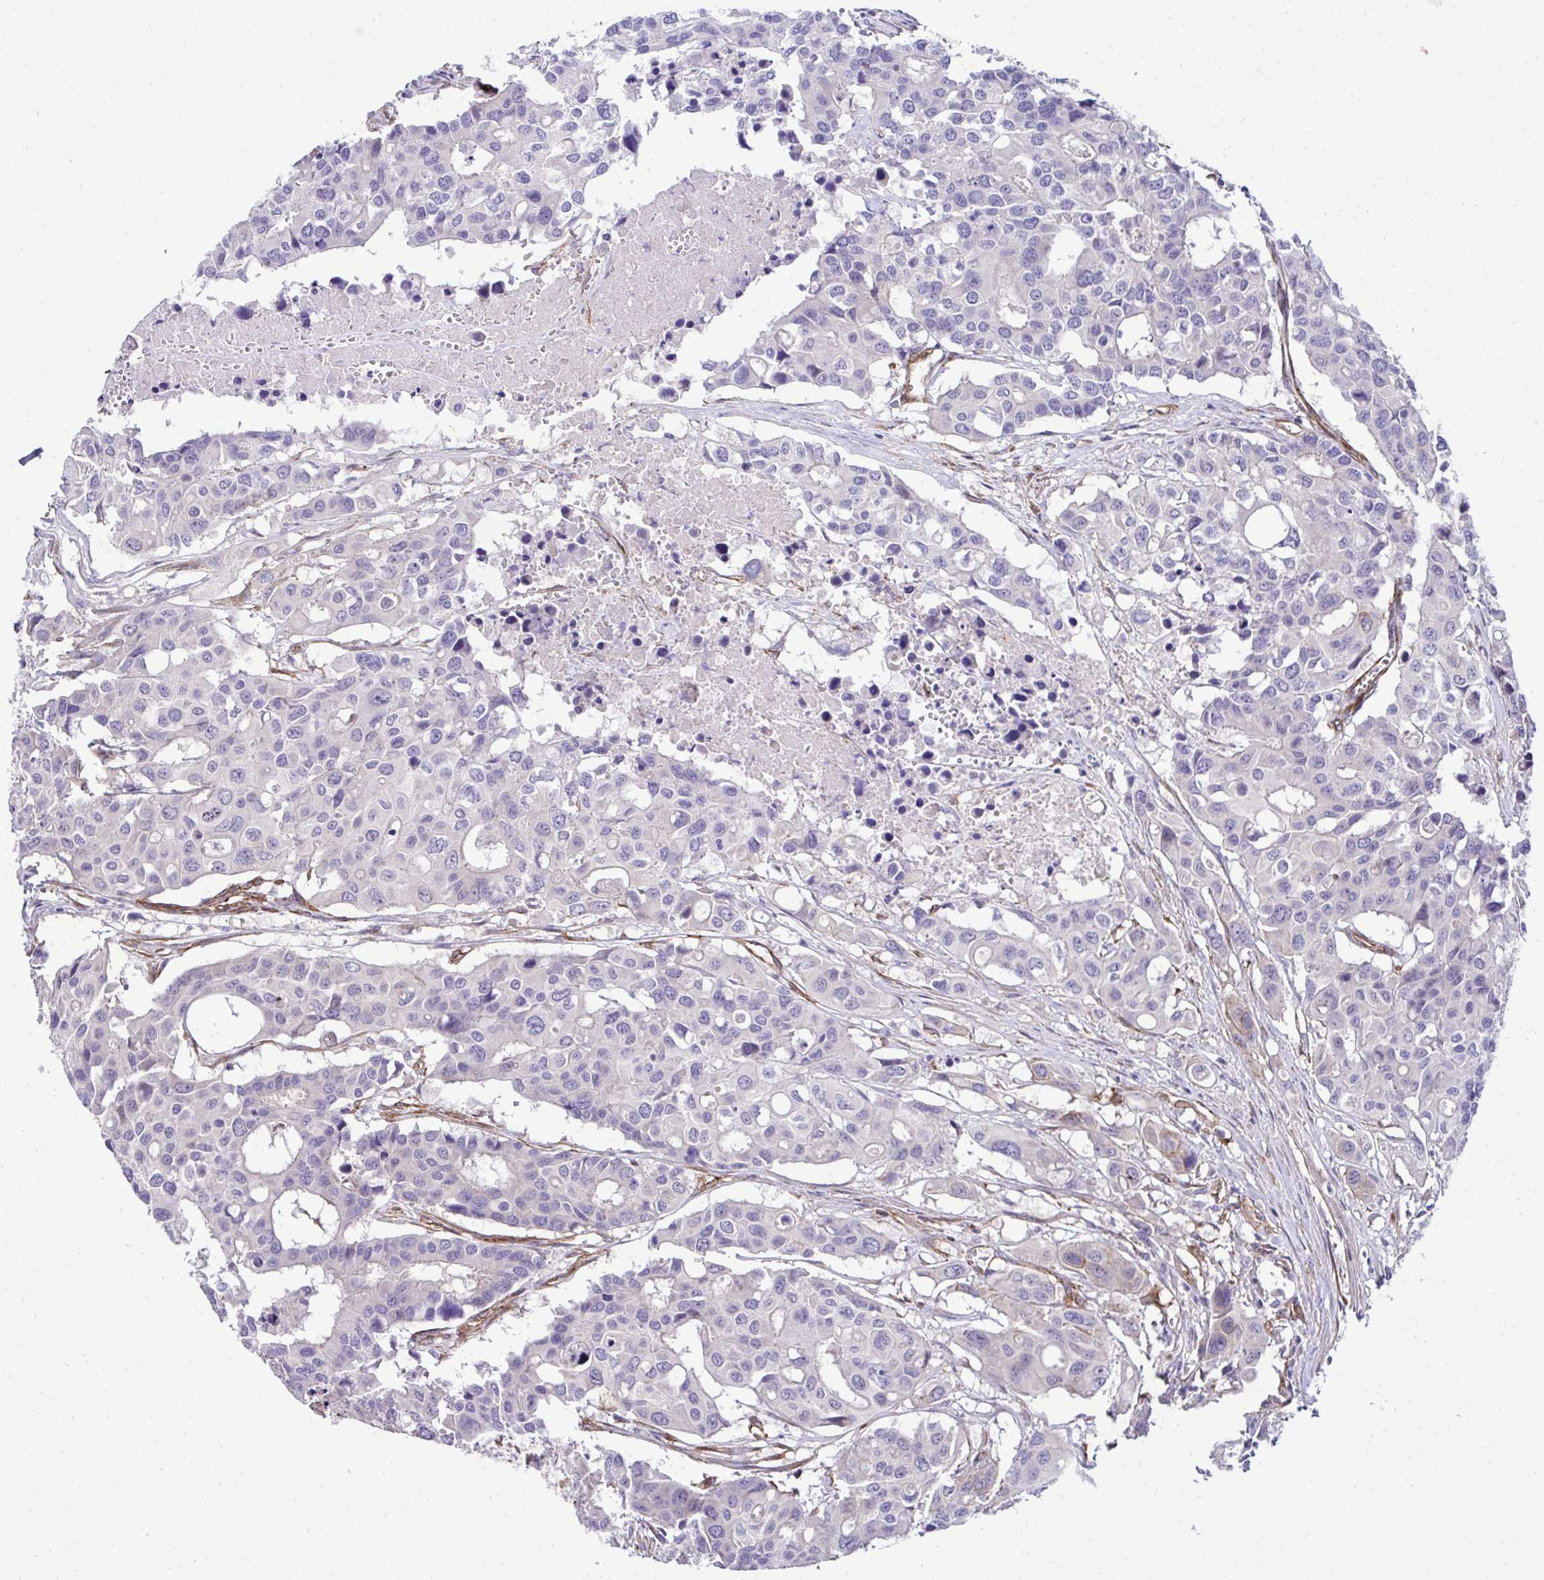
{"staining": {"intensity": "negative", "quantity": "none", "location": "none"}, "tissue": "colorectal cancer", "cell_type": "Tumor cells", "image_type": "cancer", "snomed": [{"axis": "morphology", "description": "Adenocarcinoma, NOS"}, {"axis": "topography", "description": "Colon"}], "caption": "A high-resolution photomicrograph shows IHC staining of colorectal cancer, which exhibits no significant staining in tumor cells.", "gene": "TRIM52", "patient": {"sex": "male", "age": 77}}